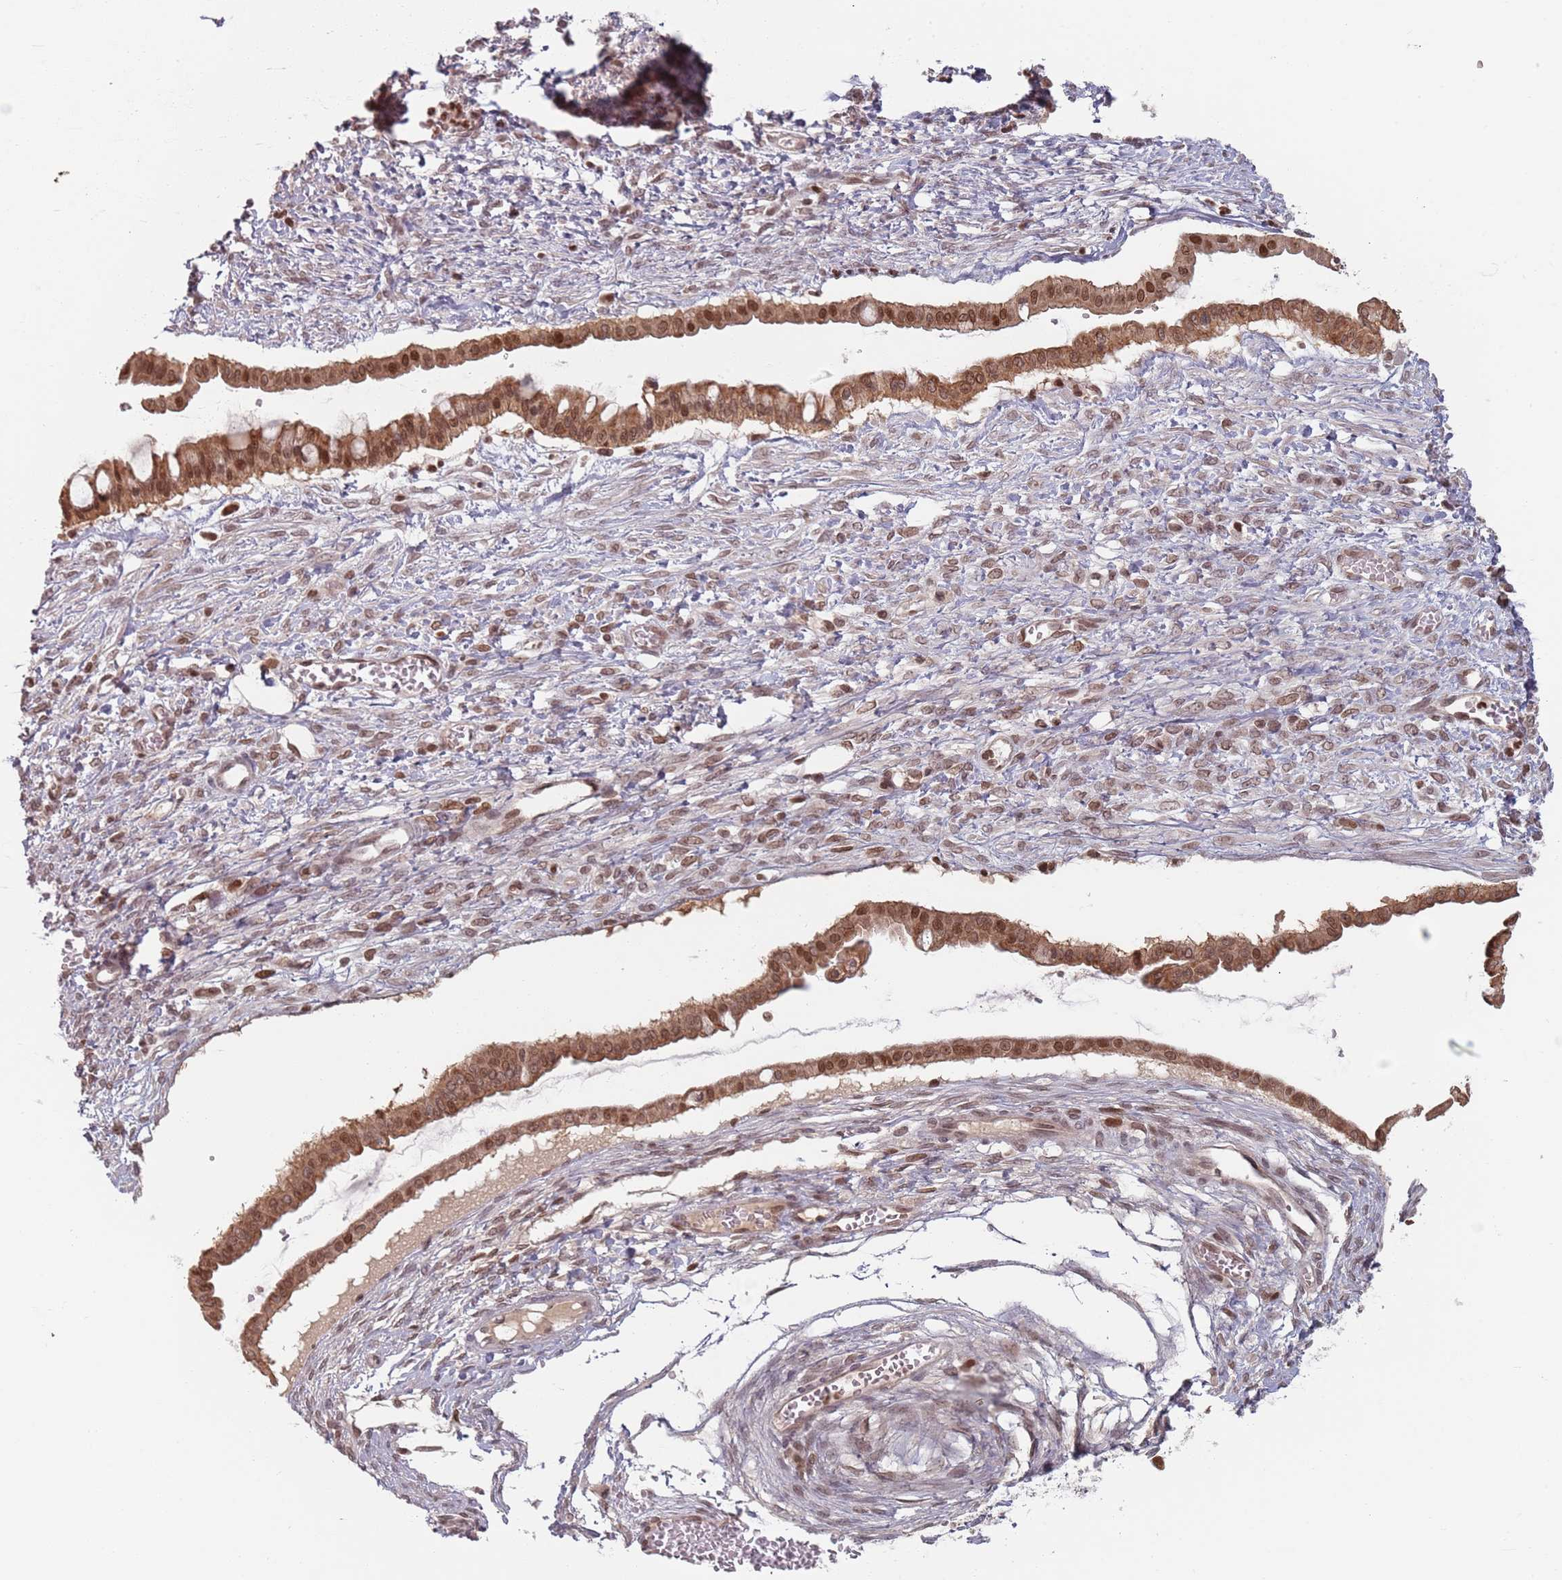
{"staining": {"intensity": "strong", "quantity": ">75%", "location": "cytoplasmic/membranous,nuclear"}, "tissue": "ovarian cancer", "cell_type": "Tumor cells", "image_type": "cancer", "snomed": [{"axis": "morphology", "description": "Cystadenocarcinoma, mucinous, NOS"}, {"axis": "topography", "description": "Ovary"}], "caption": "This is a micrograph of immunohistochemistry (IHC) staining of ovarian cancer, which shows strong positivity in the cytoplasmic/membranous and nuclear of tumor cells.", "gene": "NUP50", "patient": {"sex": "female", "age": 73}}